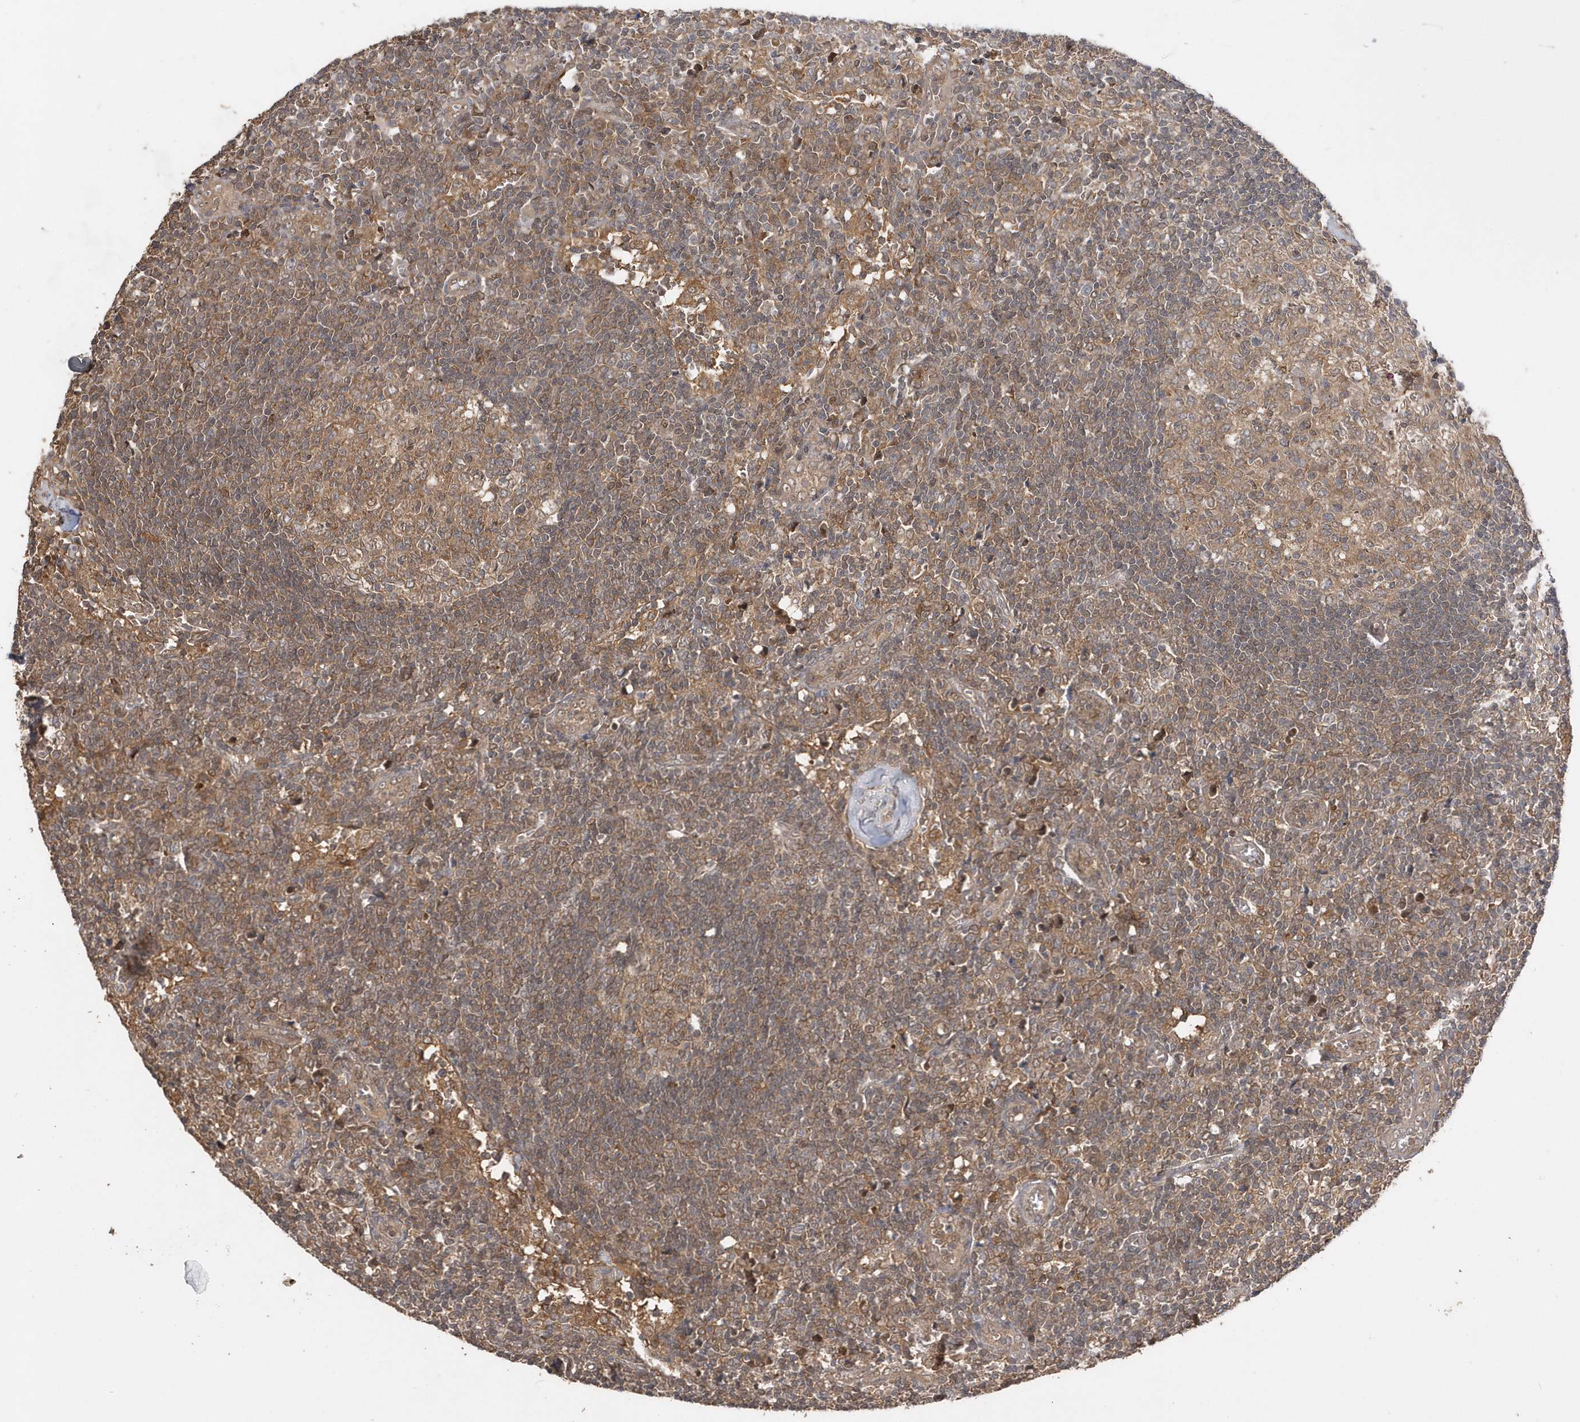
{"staining": {"intensity": "moderate", "quantity": ">75%", "location": "cytoplasmic/membranous"}, "tissue": "lymph node", "cell_type": "Germinal center cells", "image_type": "normal", "snomed": [{"axis": "morphology", "description": "Normal tissue, NOS"}, {"axis": "morphology", "description": "Squamous cell carcinoma, metastatic, NOS"}, {"axis": "topography", "description": "Lymph node"}], "caption": "Immunohistochemistry (DAB) staining of normal human lymph node exhibits moderate cytoplasmic/membranous protein staining in about >75% of germinal center cells. (brown staining indicates protein expression, while blue staining denotes nuclei).", "gene": "RPEL1", "patient": {"sex": "male", "age": 73}}